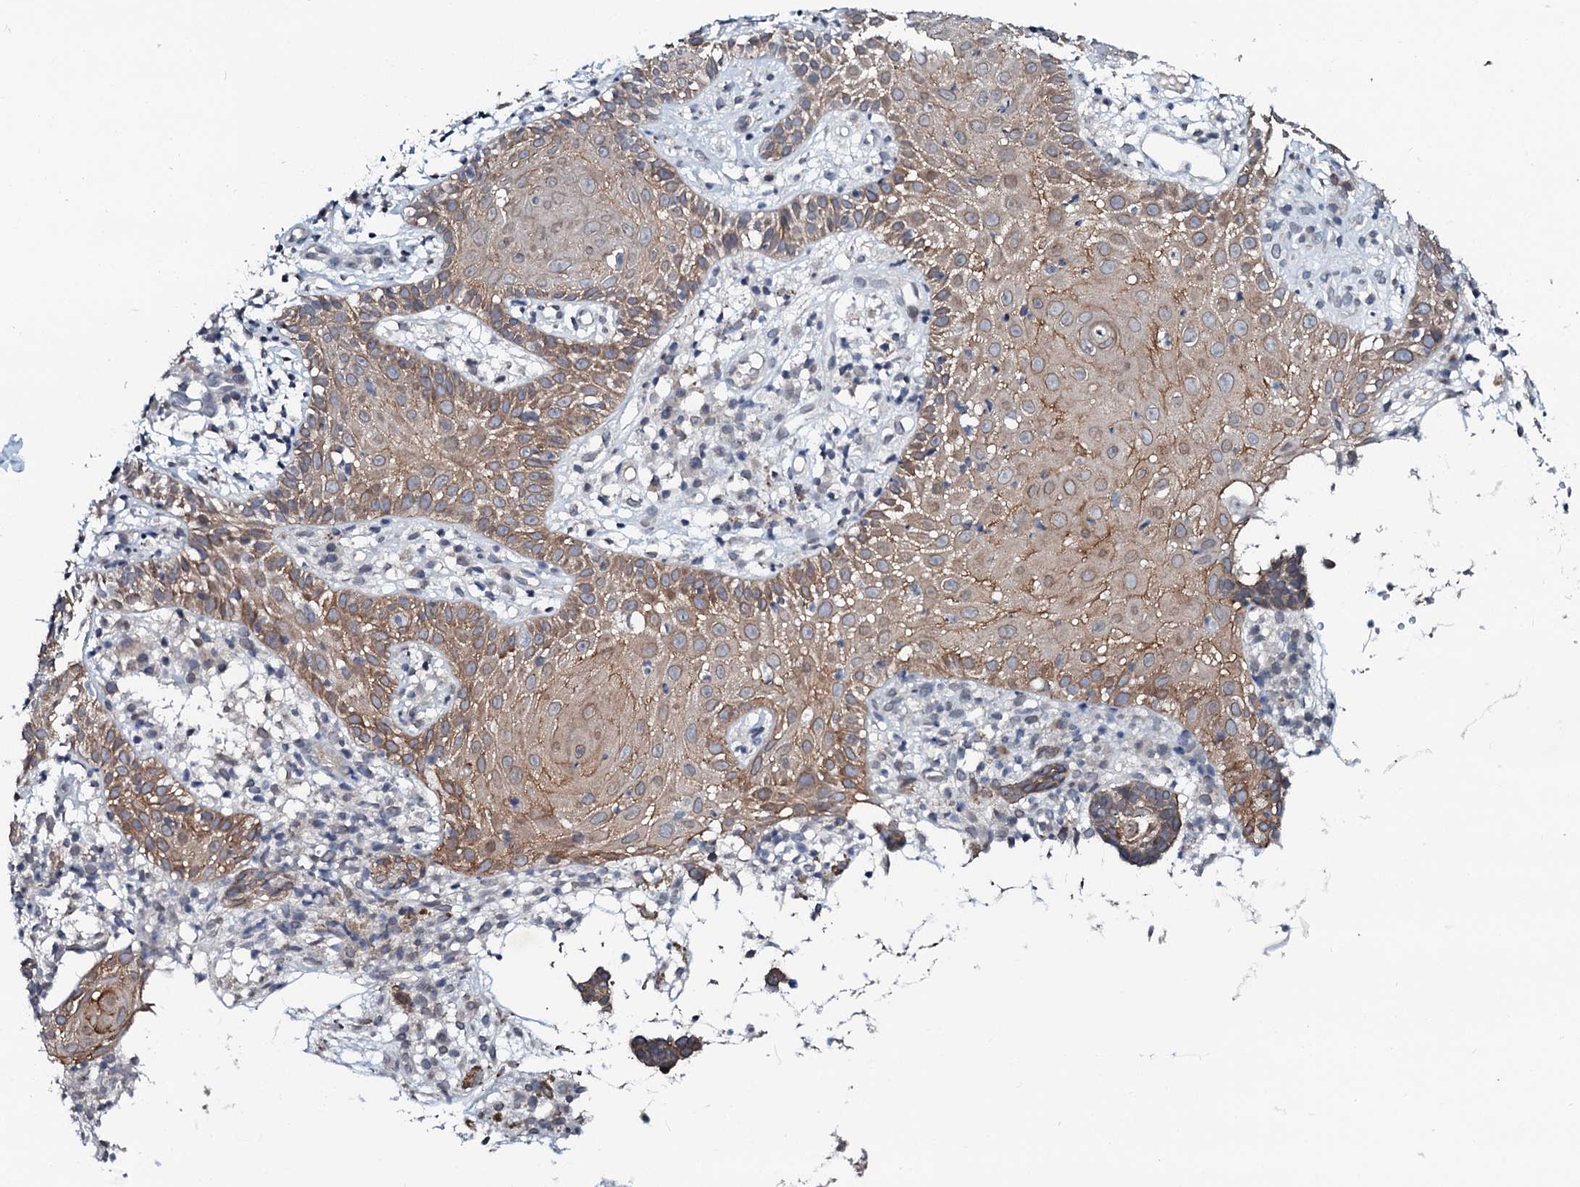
{"staining": {"intensity": "moderate", "quantity": "25%-75%", "location": "cytoplasmic/membranous"}, "tissue": "skin cancer", "cell_type": "Tumor cells", "image_type": "cancer", "snomed": [{"axis": "morphology", "description": "Basal cell carcinoma"}, {"axis": "topography", "description": "Skin"}], "caption": "DAB immunohistochemical staining of human basal cell carcinoma (skin) demonstrates moderate cytoplasmic/membranous protein positivity in approximately 25%-75% of tumor cells.", "gene": "SNTA1", "patient": {"sex": "male", "age": 85}}